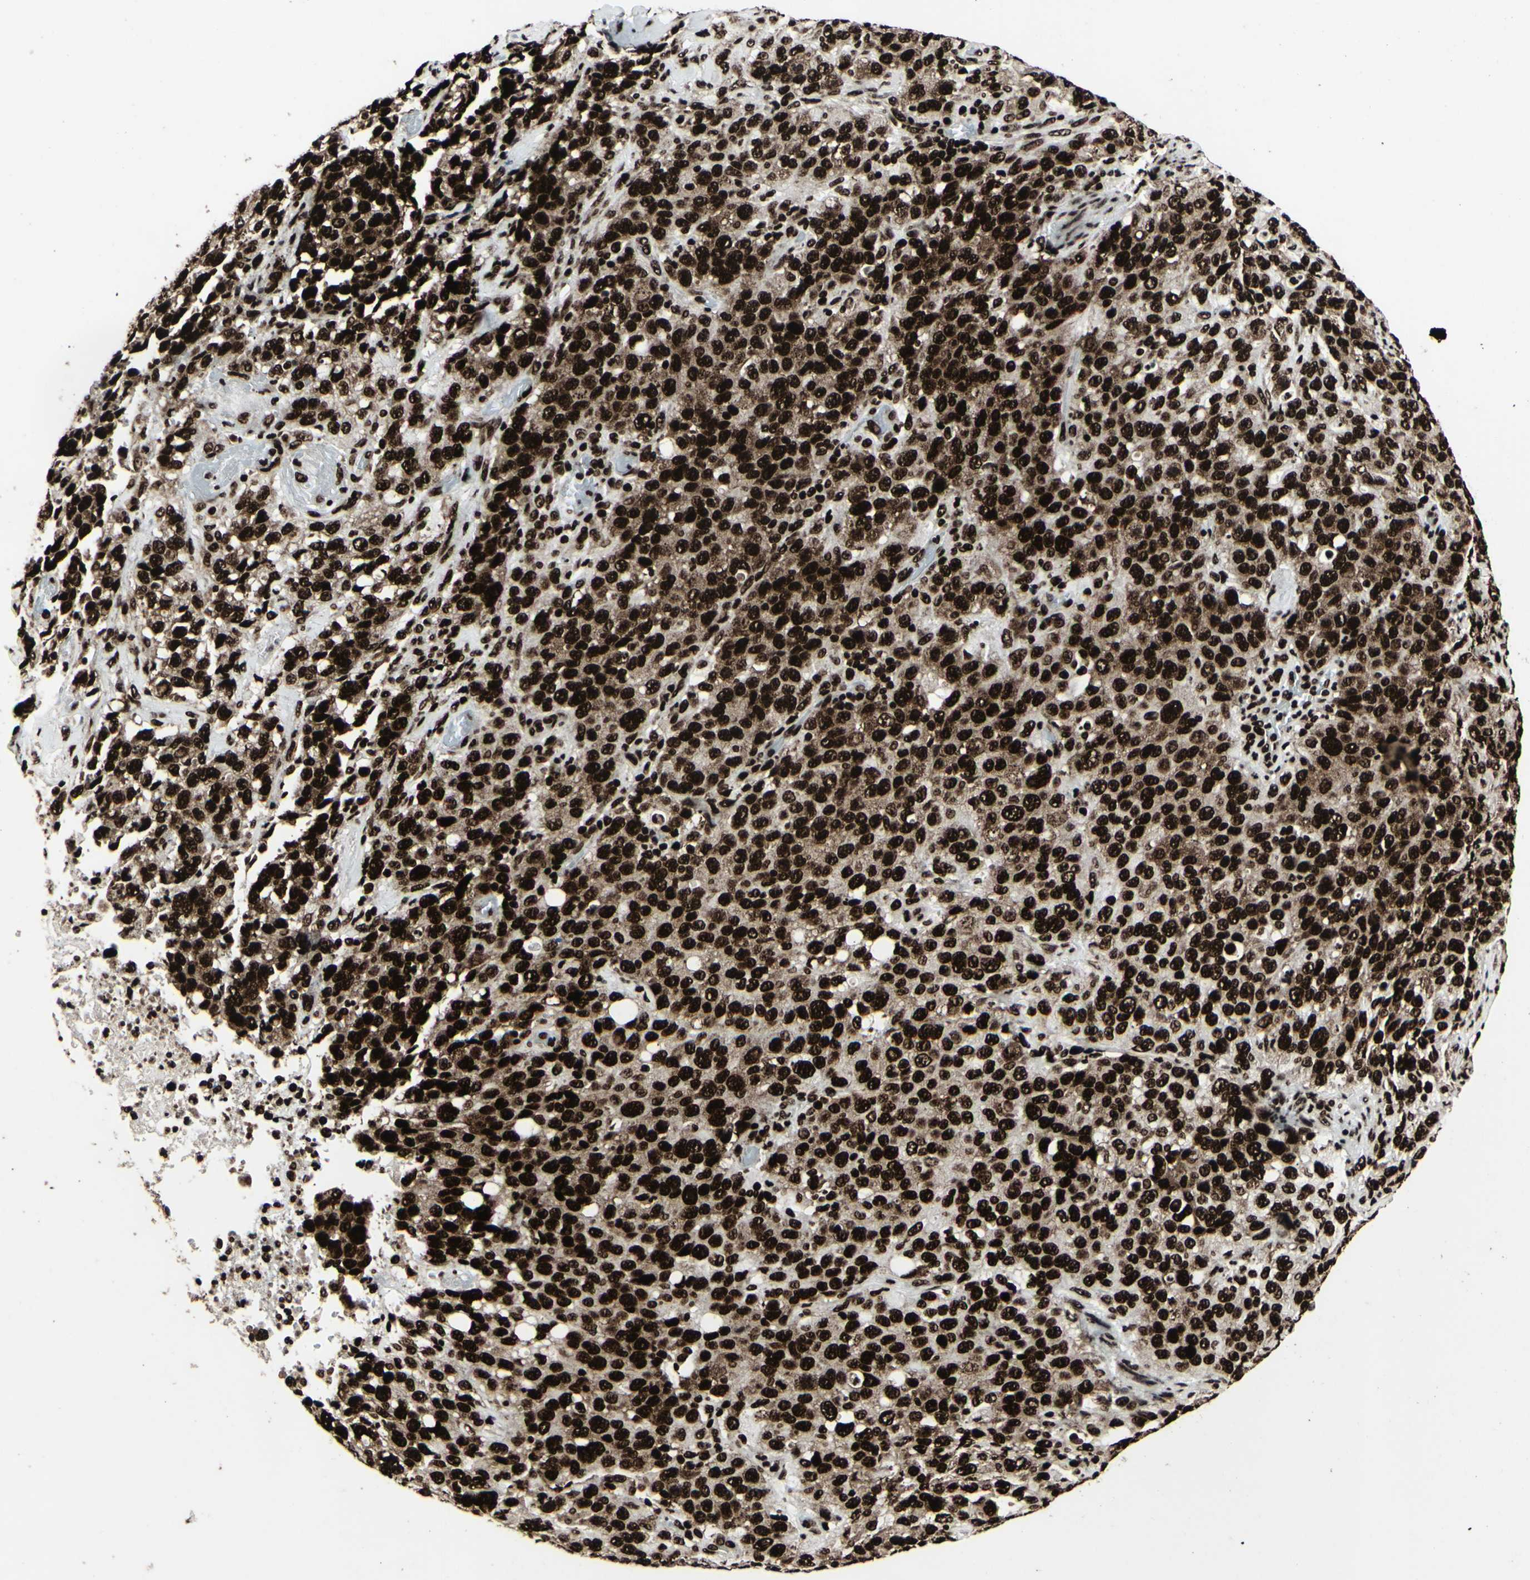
{"staining": {"intensity": "strong", "quantity": ">75%", "location": "cytoplasmic/membranous,nuclear"}, "tissue": "stomach cancer", "cell_type": "Tumor cells", "image_type": "cancer", "snomed": [{"axis": "morphology", "description": "Normal tissue, NOS"}, {"axis": "morphology", "description": "Adenocarcinoma, NOS"}, {"axis": "topography", "description": "Stomach"}], "caption": "Human adenocarcinoma (stomach) stained with a protein marker exhibits strong staining in tumor cells.", "gene": "U2AF2", "patient": {"sex": "male", "age": 48}}